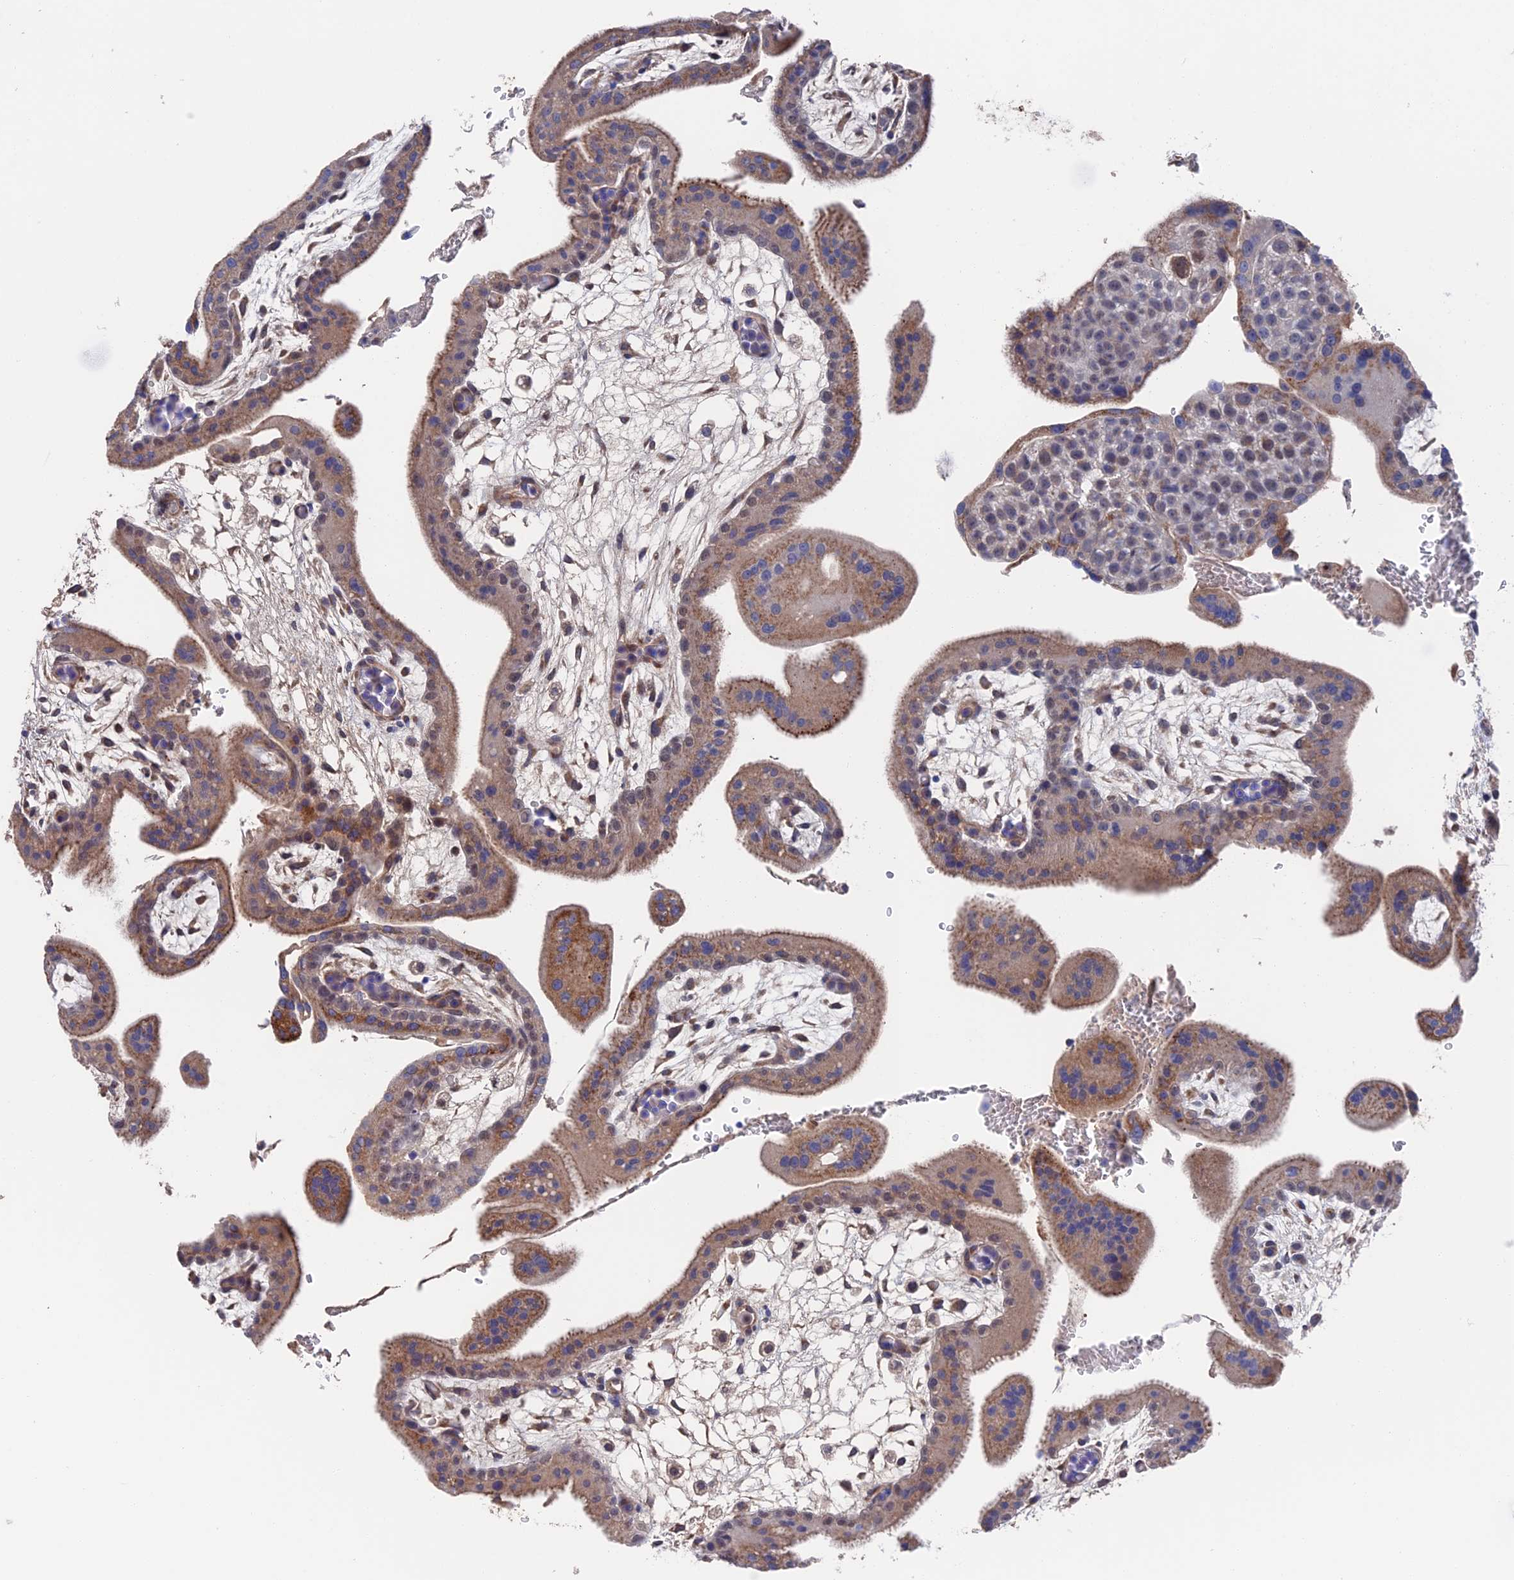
{"staining": {"intensity": "moderate", "quantity": ">75%", "location": "cytoplasmic/membranous"}, "tissue": "placenta", "cell_type": "Decidual cells", "image_type": "normal", "snomed": [{"axis": "morphology", "description": "Normal tissue, NOS"}, {"axis": "topography", "description": "Placenta"}], "caption": "Decidual cells exhibit medium levels of moderate cytoplasmic/membranous staining in approximately >75% of cells in normal human placenta. The protein of interest is stained brown, and the nuclei are stained in blue (DAB (3,3'-diaminobenzidine) IHC with brightfield microscopy, high magnification).", "gene": "HPF1", "patient": {"sex": "female", "age": 35}}